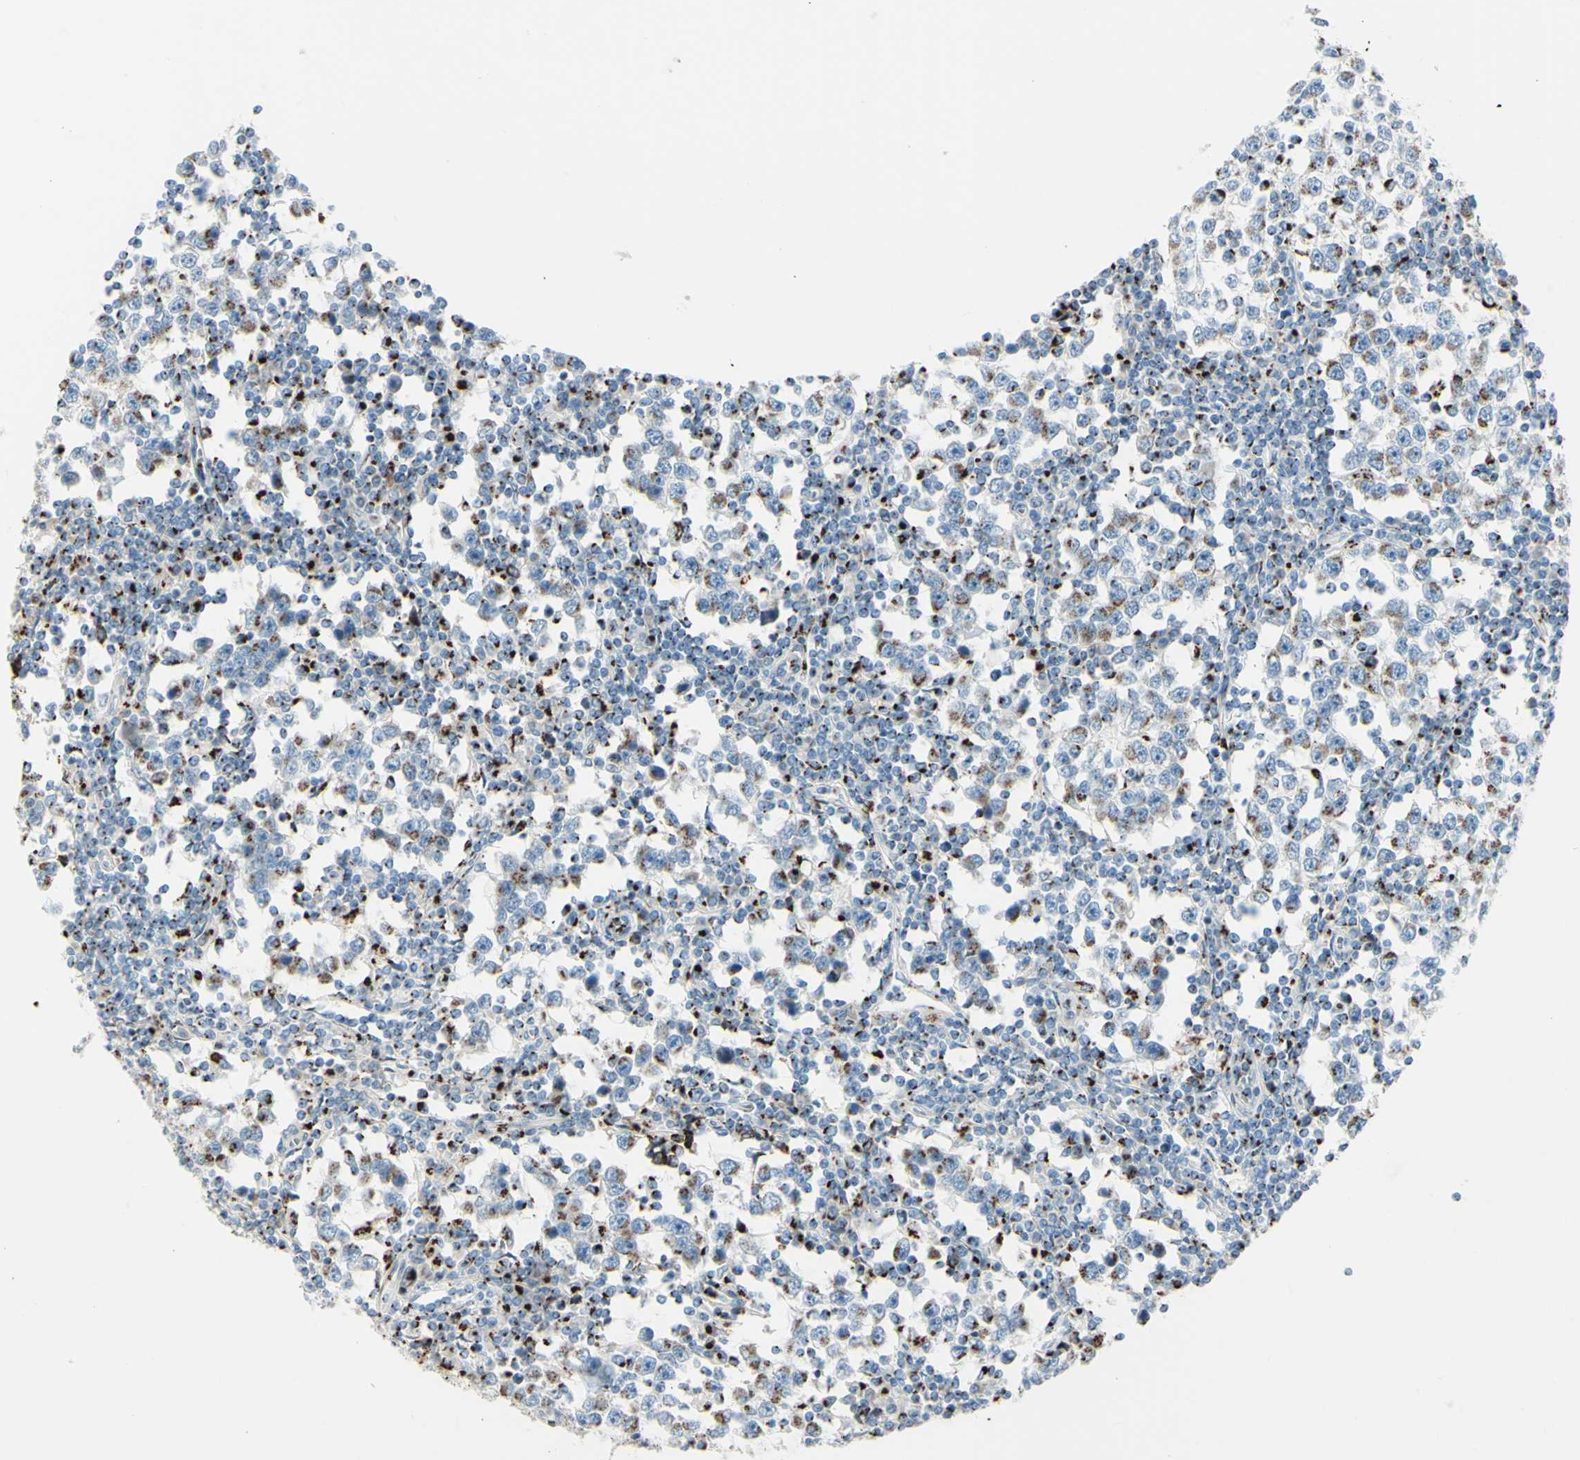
{"staining": {"intensity": "moderate", "quantity": "25%-75%", "location": "cytoplasmic/membranous"}, "tissue": "testis cancer", "cell_type": "Tumor cells", "image_type": "cancer", "snomed": [{"axis": "morphology", "description": "Seminoma, NOS"}, {"axis": "topography", "description": "Testis"}], "caption": "A micrograph of testis cancer stained for a protein shows moderate cytoplasmic/membranous brown staining in tumor cells.", "gene": "B4GALT1", "patient": {"sex": "male", "age": 65}}